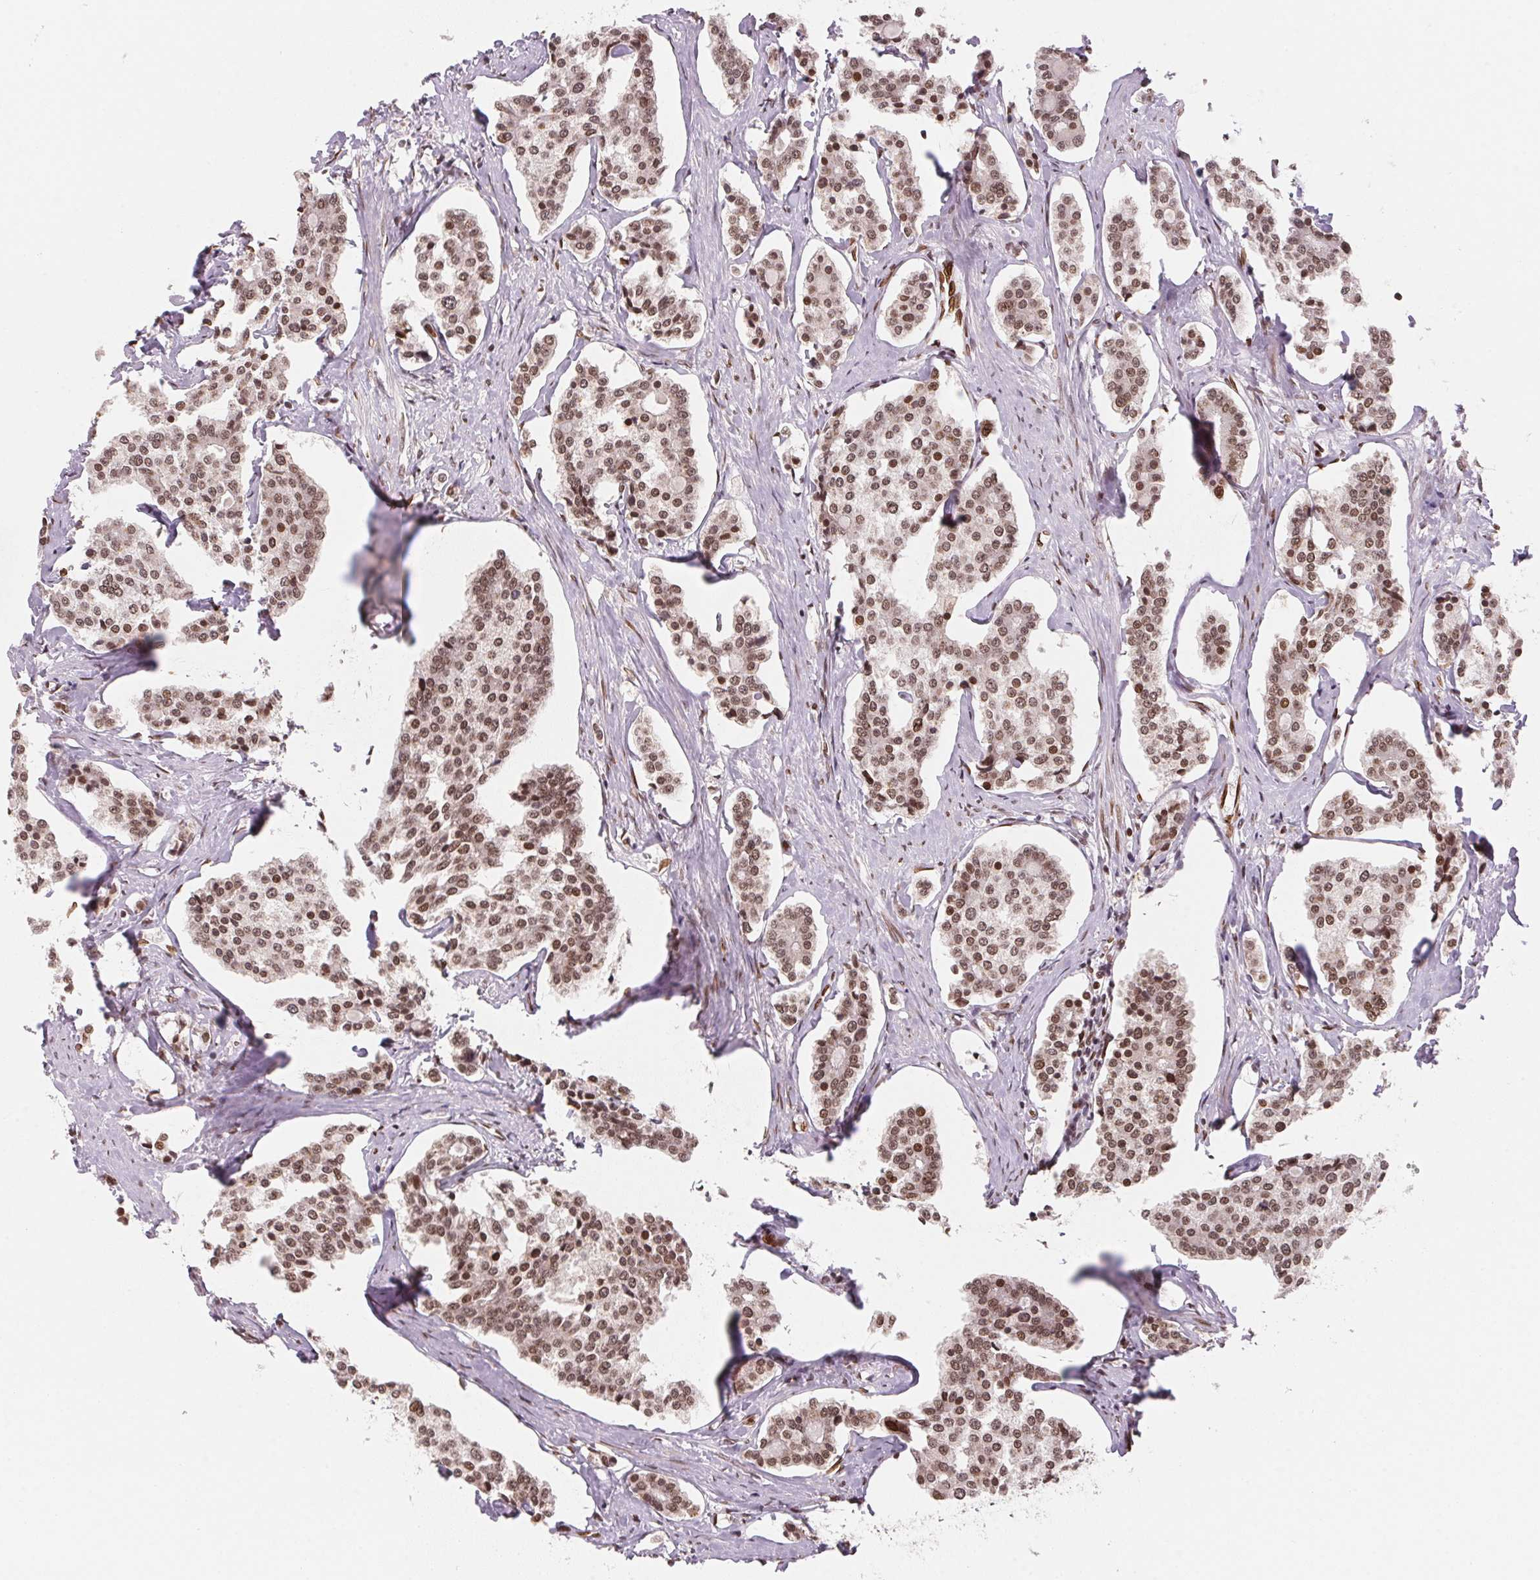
{"staining": {"intensity": "moderate", "quantity": ">75%", "location": "nuclear"}, "tissue": "carcinoid", "cell_type": "Tumor cells", "image_type": "cancer", "snomed": [{"axis": "morphology", "description": "Carcinoid, malignant, NOS"}, {"axis": "topography", "description": "Small intestine"}], "caption": "Immunohistochemistry (DAB (3,3'-diaminobenzidine)) staining of human carcinoid (malignant) demonstrates moderate nuclear protein staining in about >75% of tumor cells.", "gene": "SAP30BP", "patient": {"sex": "female", "age": 65}}